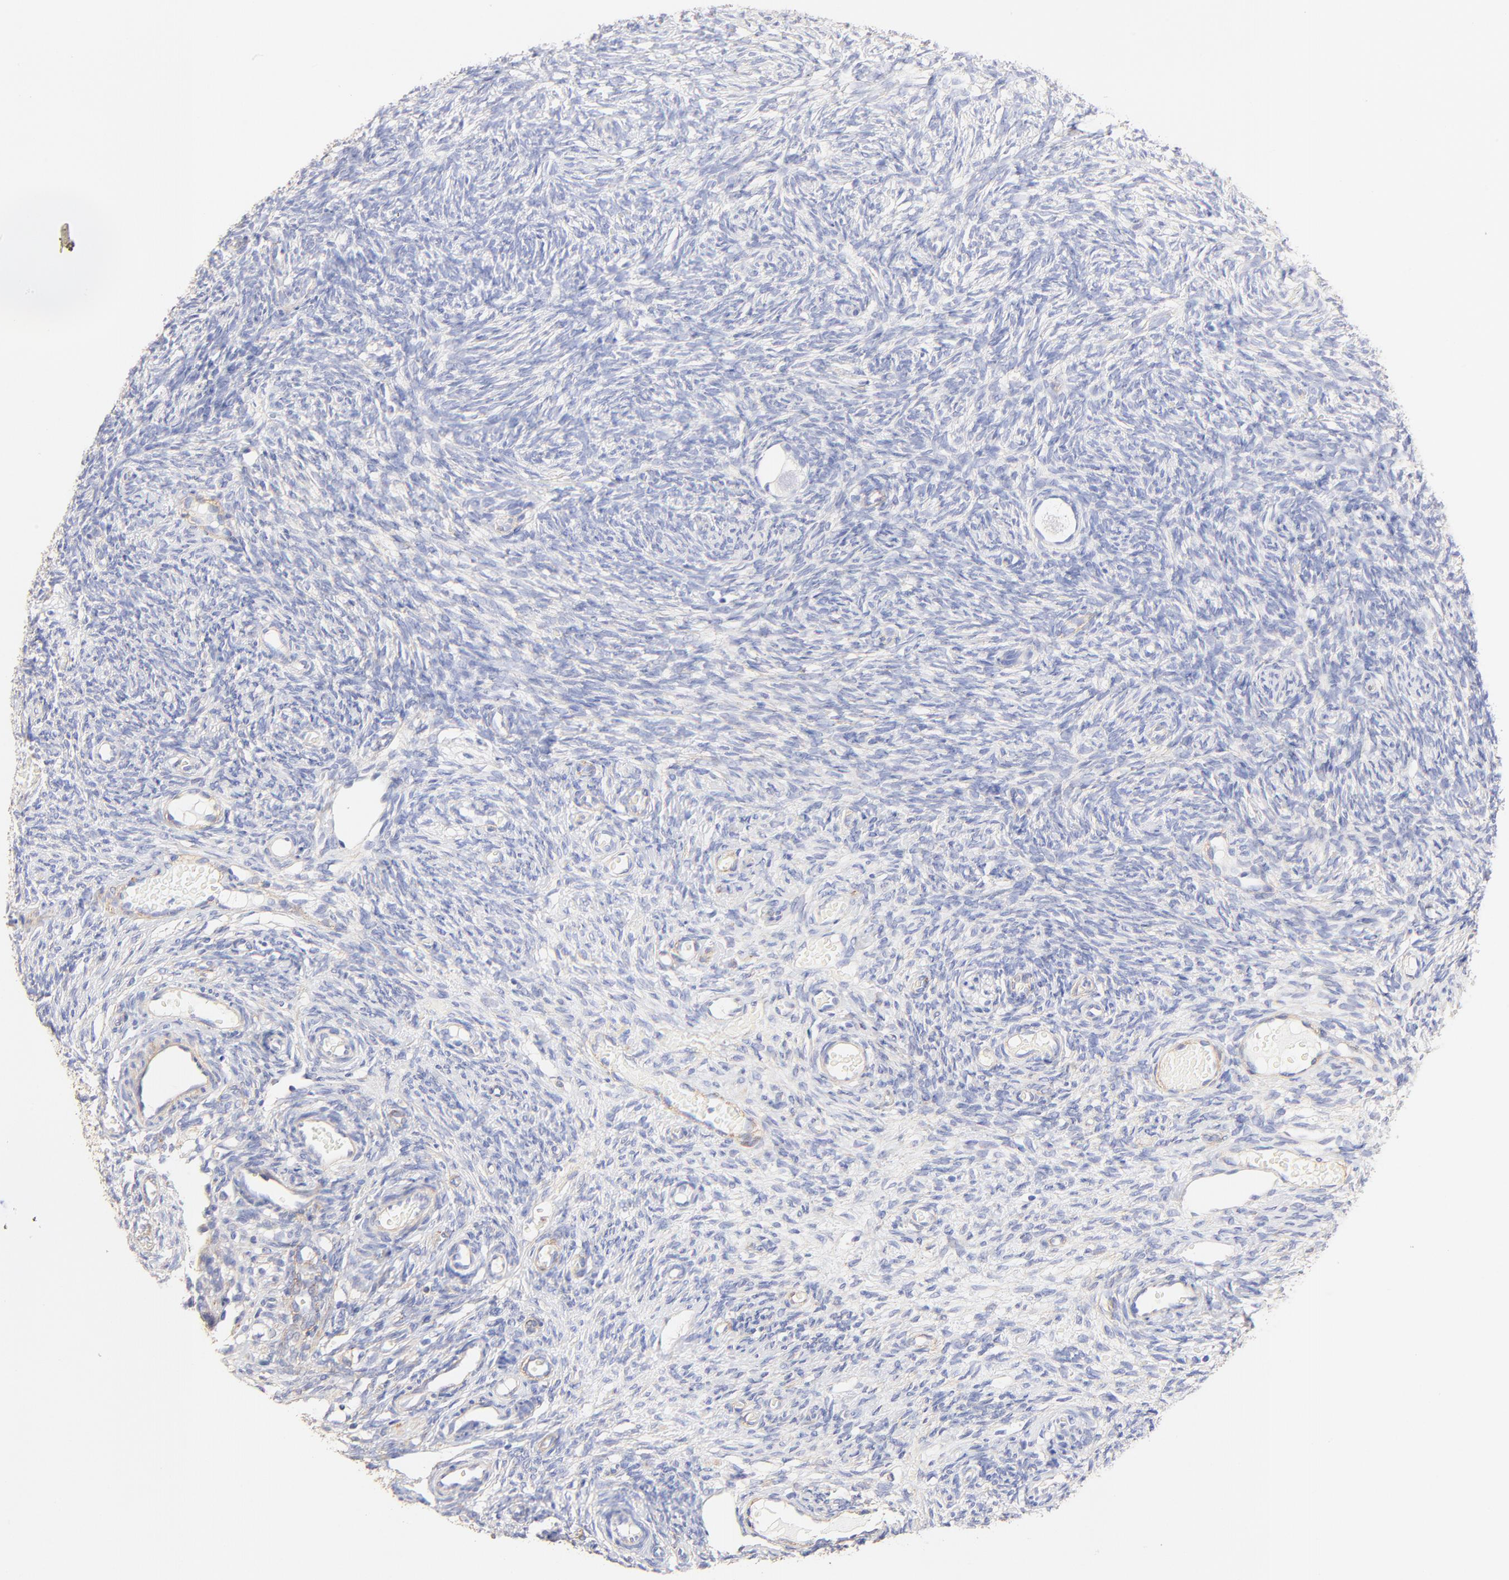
{"staining": {"intensity": "negative", "quantity": "none", "location": "none"}, "tissue": "ovary", "cell_type": "Follicle cells", "image_type": "normal", "snomed": [{"axis": "morphology", "description": "Normal tissue, NOS"}, {"axis": "topography", "description": "Ovary"}], "caption": "A high-resolution photomicrograph shows IHC staining of normal ovary, which reveals no significant staining in follicle cells.", "gene": "ACTRT1", "patient": {"sex": "female", "age": 35}}